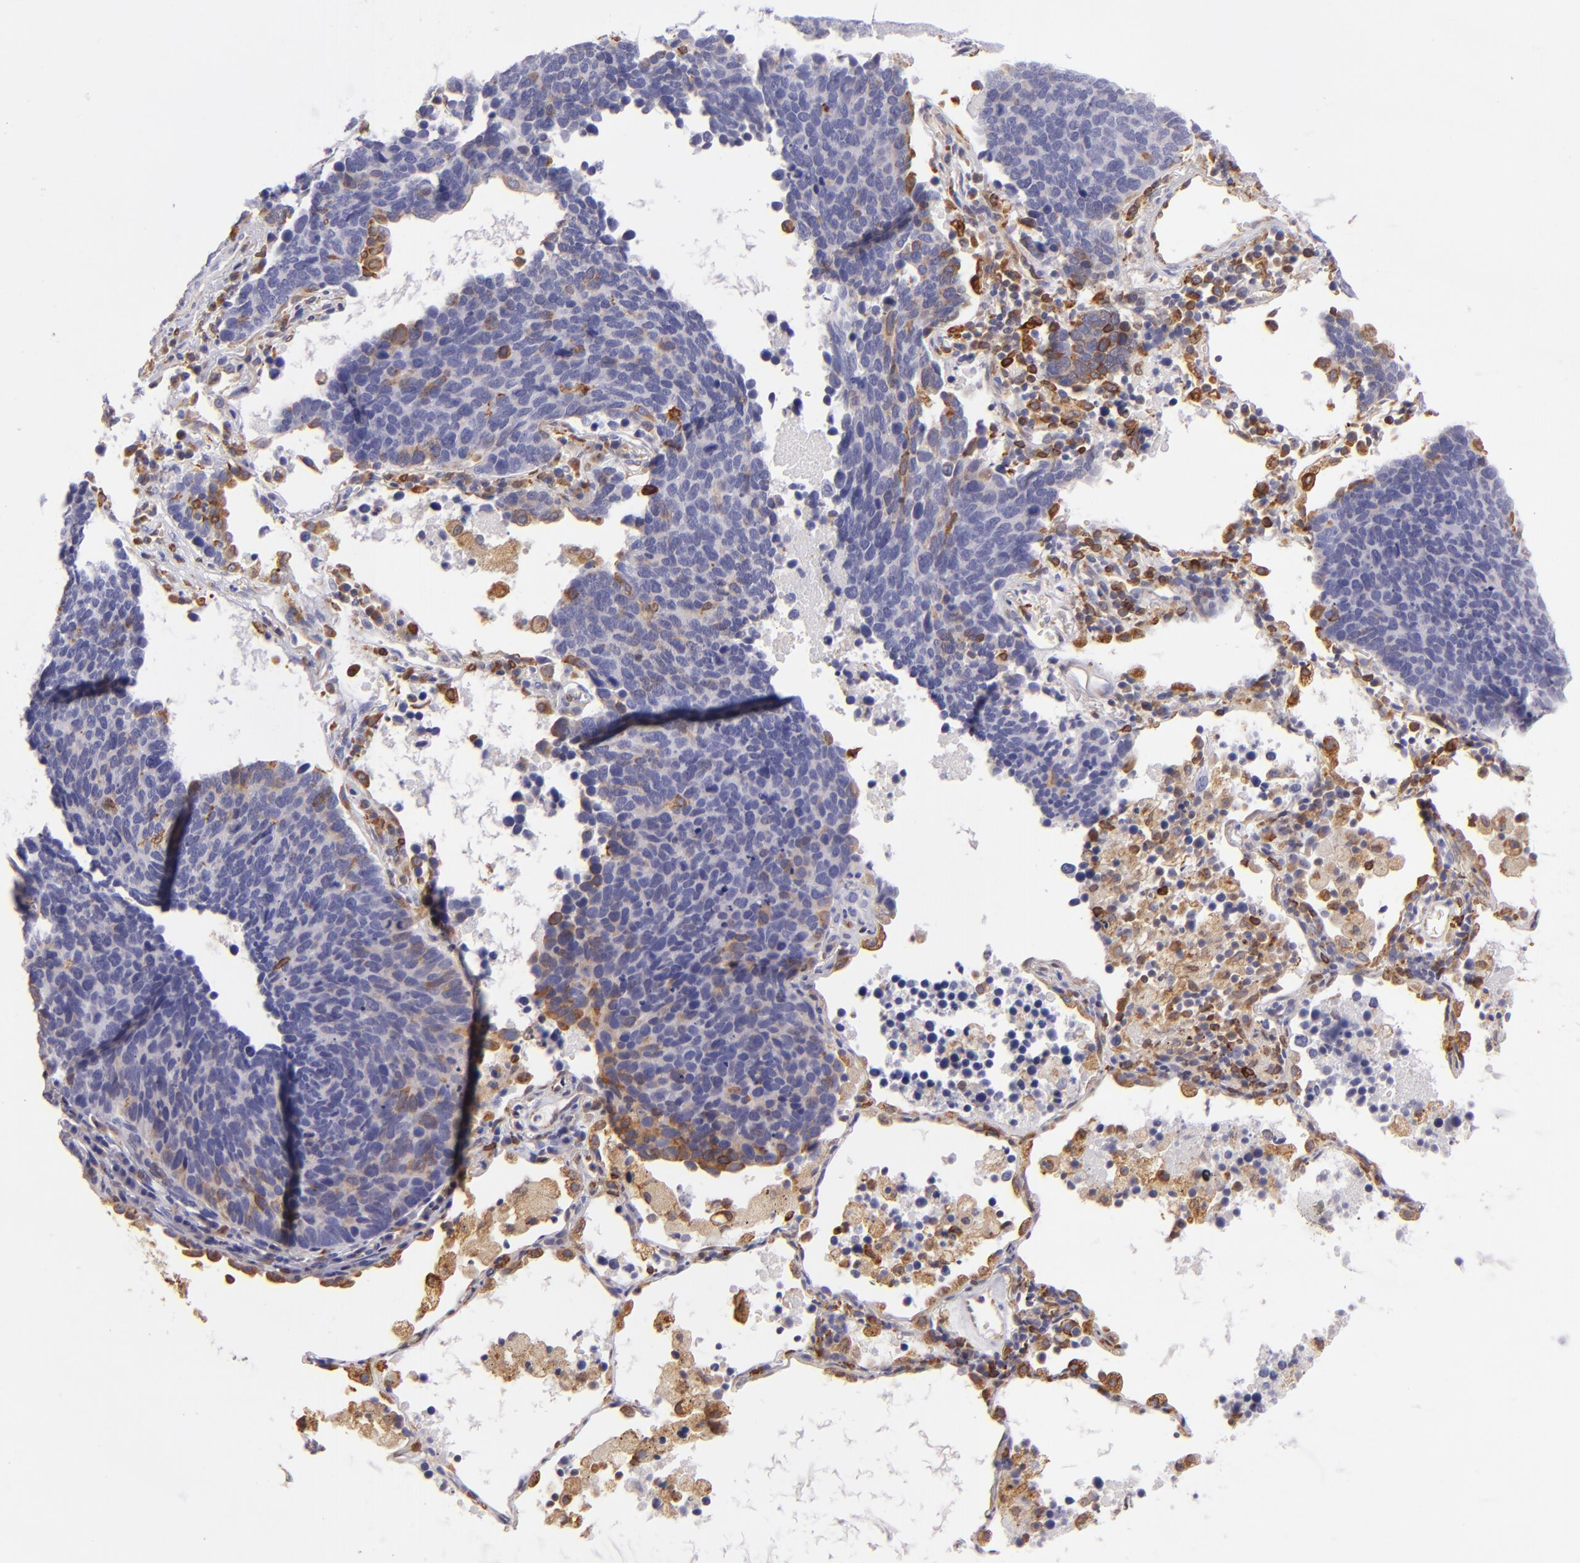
{"staining": {"intensity": "moderate", "quantity": "<25%", "location": "cytoplasmic/membranous"}, "tissue": "lung cancer", "cell_type": "Tumor cells", "image_type": "cancer", "snomed": [{"axis": "morphology", "description": "Neoplasm, malignant, NOS"}, {"axis": "topography", "description": "Lung"}], "caption": "Immunohistochemistry of human neoplasm (malignant) (lung) reveals low levels of moderate cytoplasmic/membranous positivity in about <25% of tumor cells.", "gene": "CD74", "patient": {"sex": "female", "age": 75}}